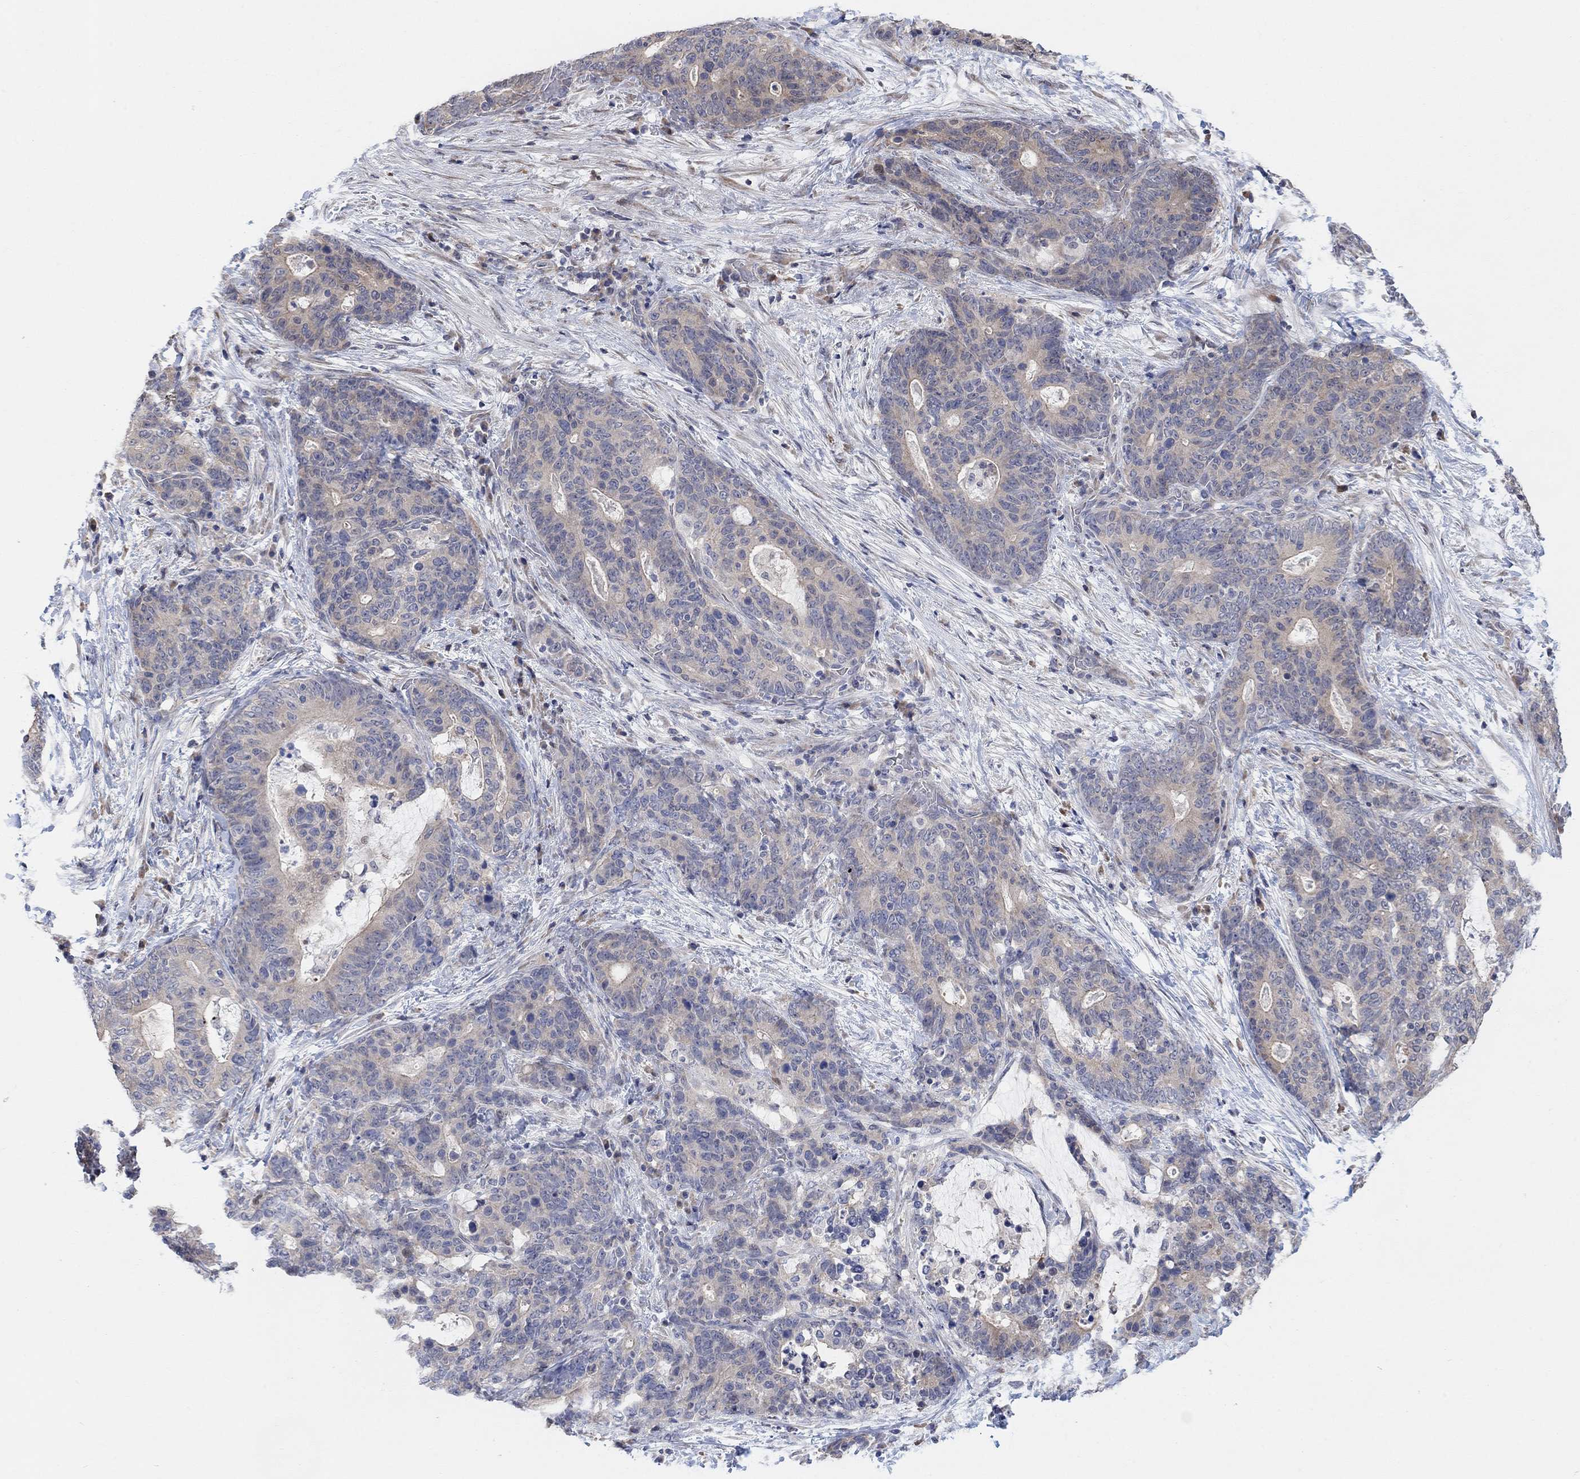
{"staining": {"intensity": "weak", "quantity": "<25%", "location": "cytoplasmic/membranous"}, "tissue": "stomach cancer", "cell_type": "Tumor cells", "image_type": "cancer", "snomed": [{"axis": "morphology", "description": "Normal tissue, NOS"}, {"axis": "morphology", "description": "Adenocarcinoma, NOS"}, {"axis": "topography", "description": "Stomach"}], "caption": "Immunohistochemical staining of stomach cancer (adenocarcinoma) reveals no significant positivity in tumor cells. The staining was performed using DAB (3,3'-diaminobenzidine) to visualize the protein expression in brown, while the nuclei were stained in blue with hematoxylin (Magnification: 20x).", "gene": "CNTF", "patient": {"sex": "female", "age": 64}}